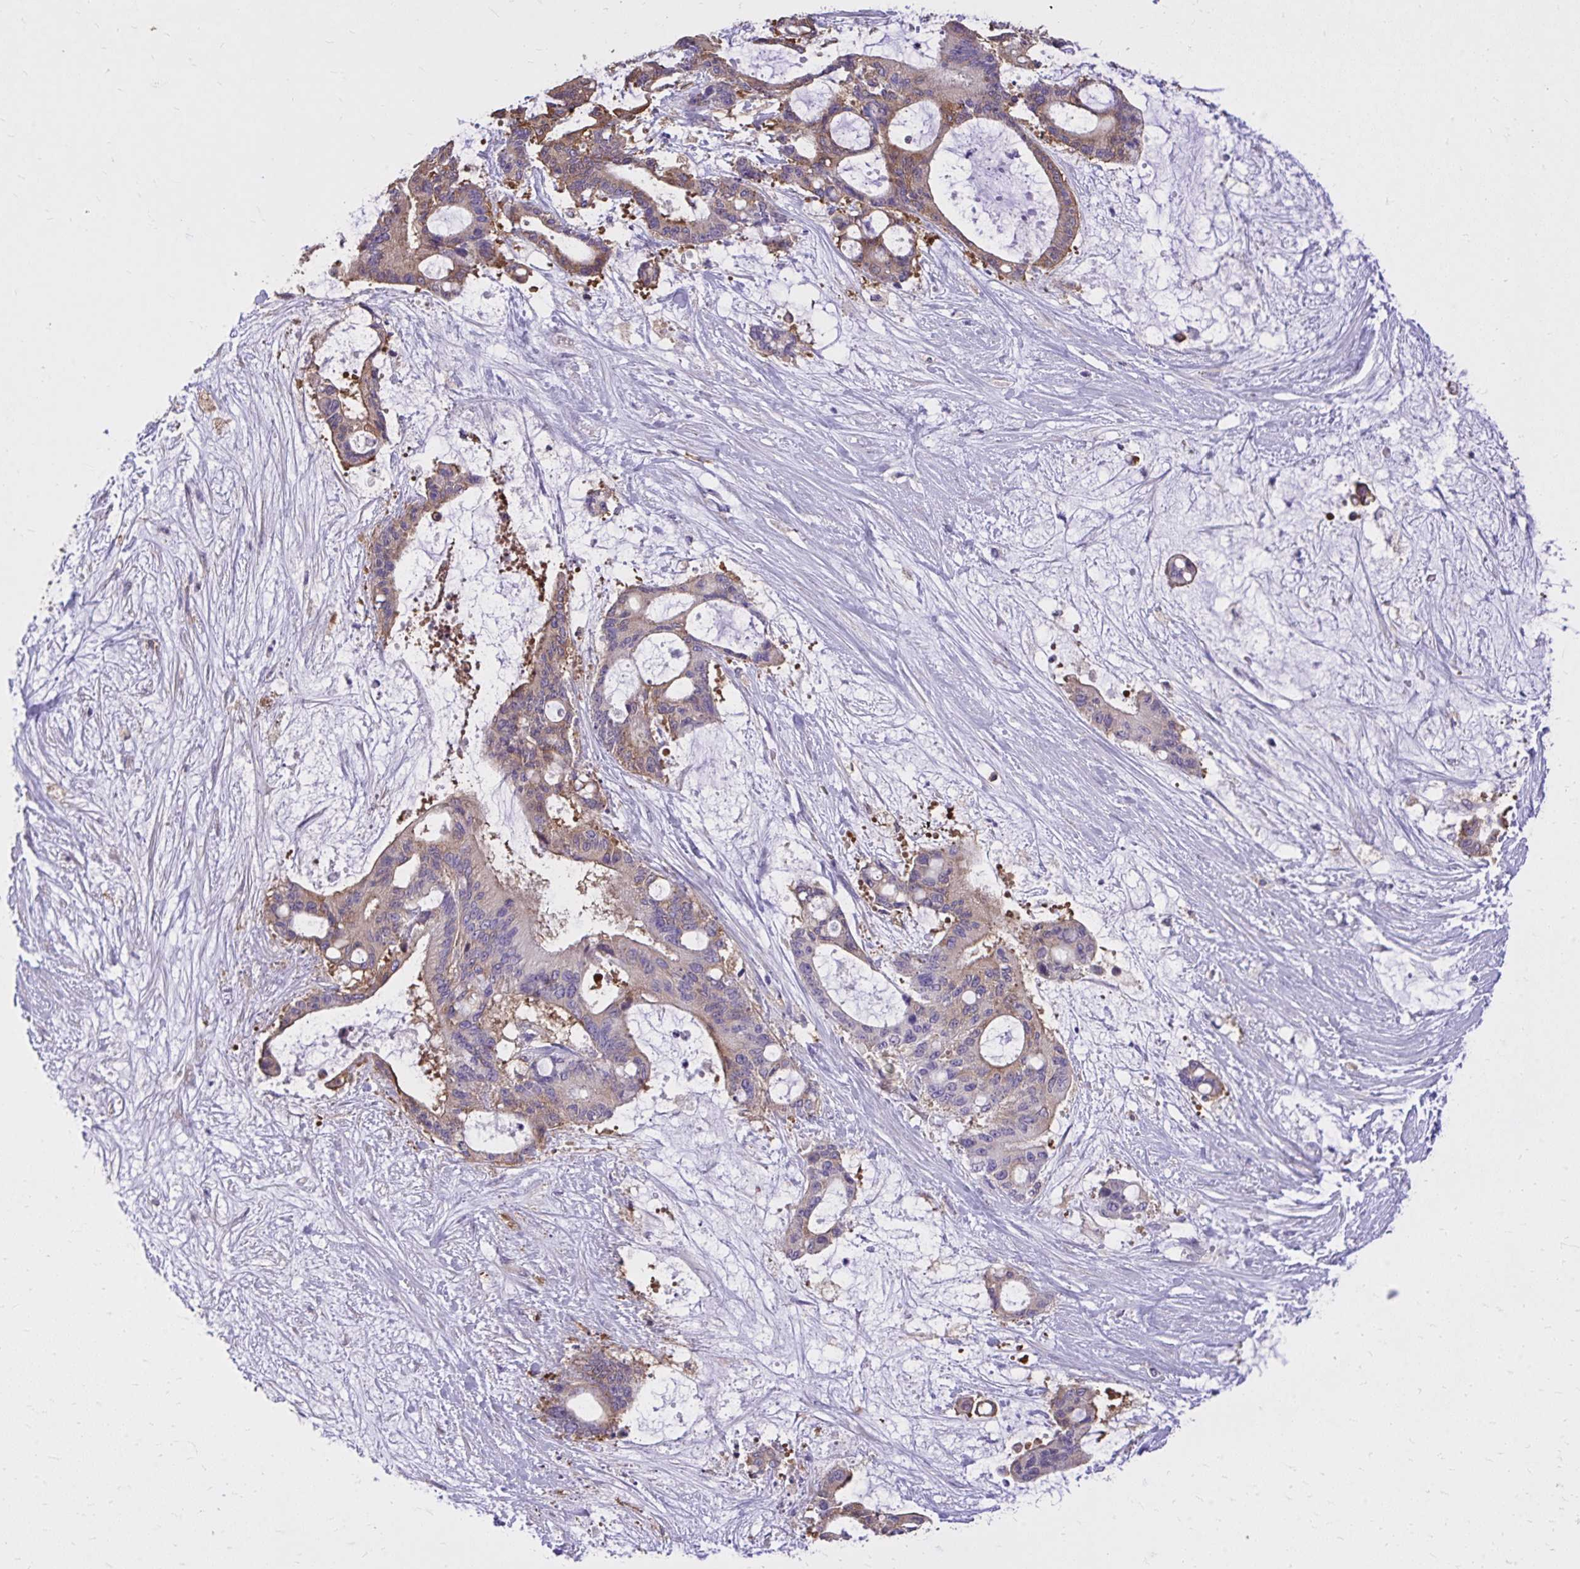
{"staining": {"intensity": "weak", "quantity": "25%-75%", "location": "cytoplasmic/membranous"}, "tissue": "liver cancer", "cell_type": "Tumor cells", "image_type": "cancer", "snomed": [{"axis": "morphology", "description": "Normal tissue, NOS"}, {"axis": "morphology", "description": "Cholangiocarcinoma"}, {"axis": "topography", "description": "Liver"}, {"axis": "topography", "description": "Peripheral nerve tissue"}], "caption": "DAB immunohistochemical staining of liver cancer displays weak cytoplasmic/membranous protein expression in approximately 25%-75% of tumor cells.", "gene": "EPB41L1", "patient": {"sex": "female", "age": 73}}